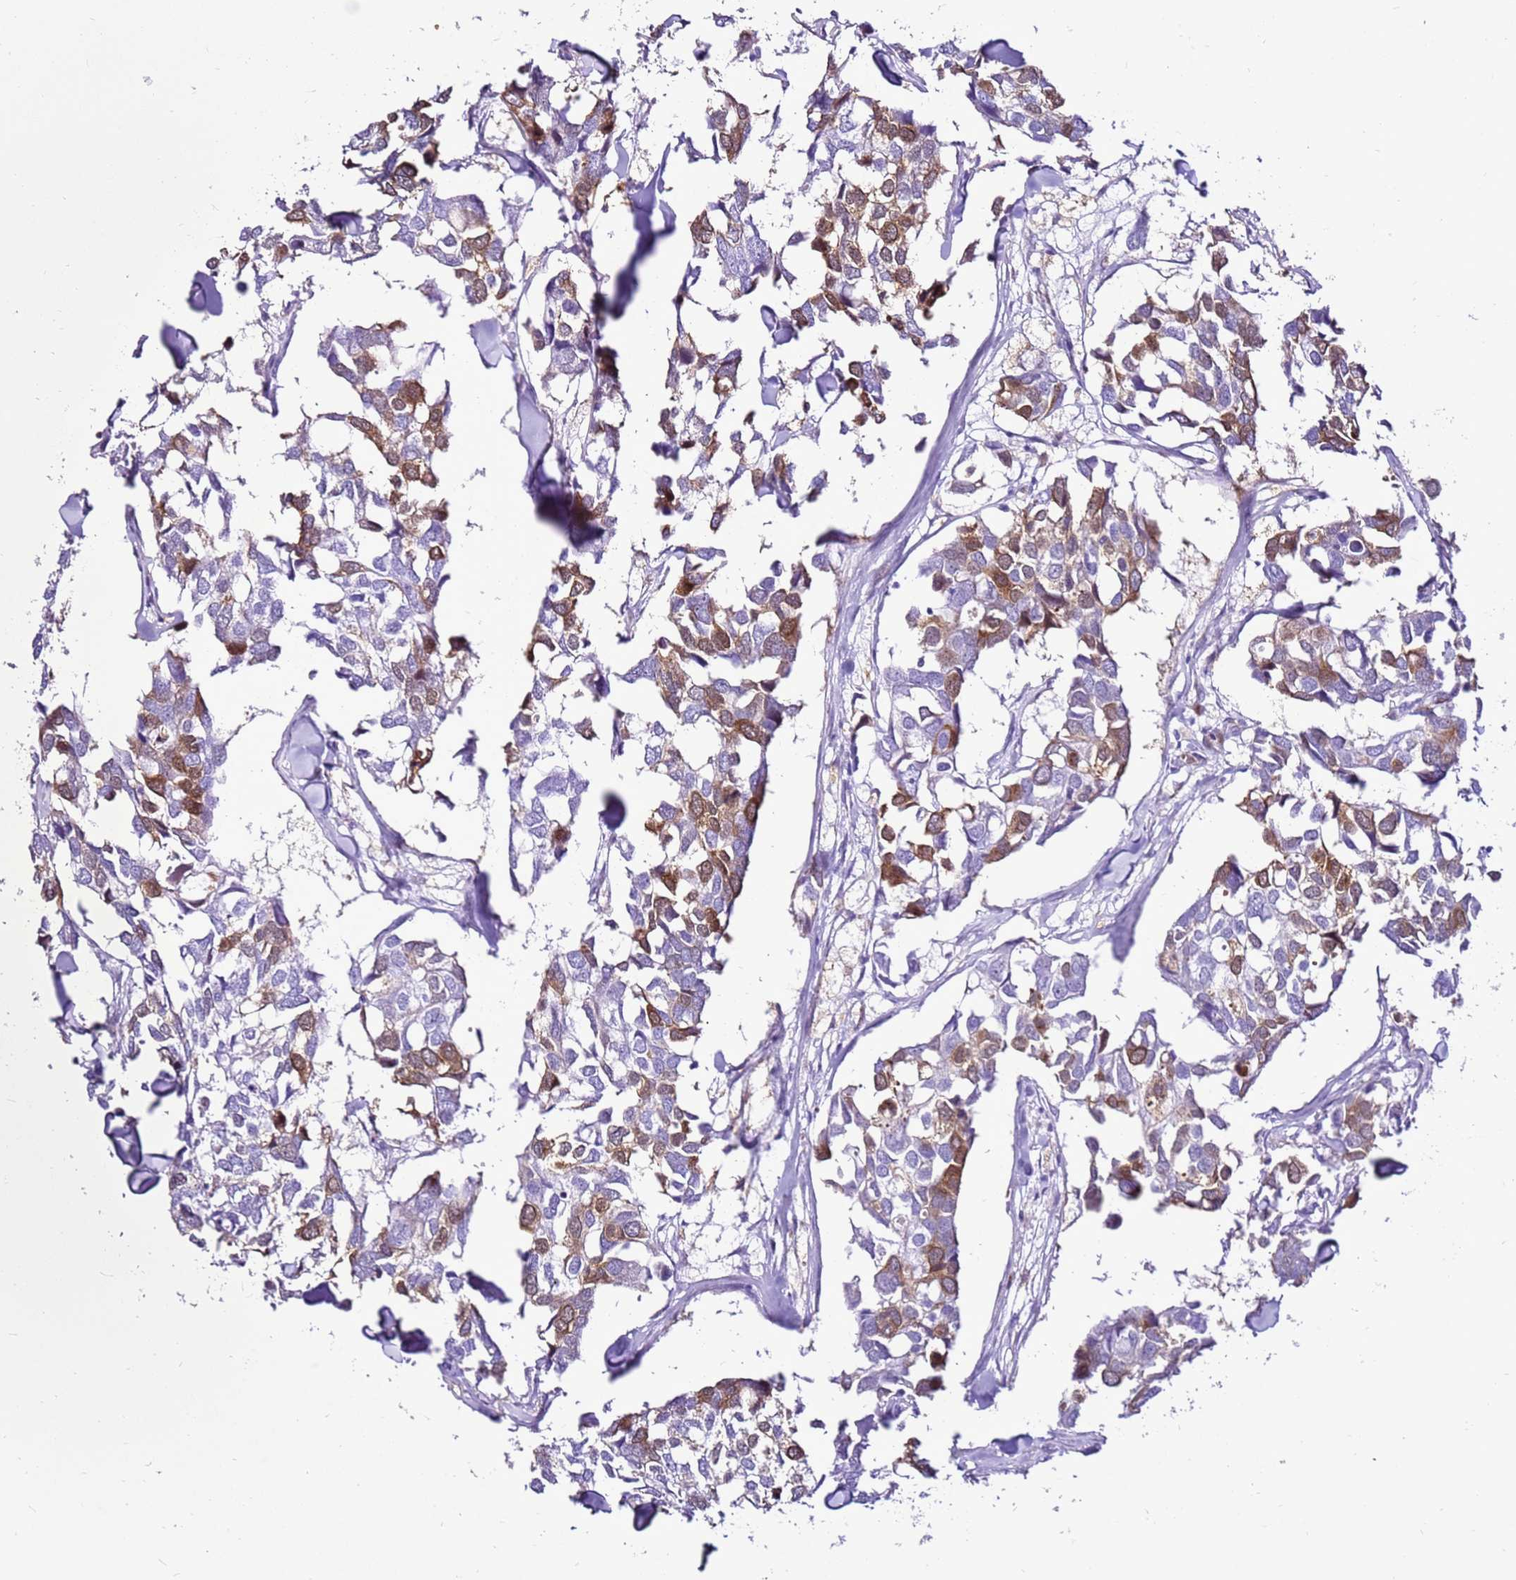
{"staining": {"intensity": "moderate", "quantity": "<25%", "location": "cytoplasmic/membranous"}, "tissue": "breast cancer", "cell_type": "Tumor cells", "image_type": "cancer", "snomed": [{"axis": "morphology", "description": "Duct carcinoma"}, {"axis": "topography", "description": "Breast"}], "caption": "Immunohistochemistry (IHC) micrograph of human invasive ductal carcinoma (breast) stained for a protein (brown), which exhibits low levels of moderate cytoplasmic/membranous expression in approximately <25% of tumor cells.", "gene": "SPC25", "patient": {"sex": "female", "age": 83}}